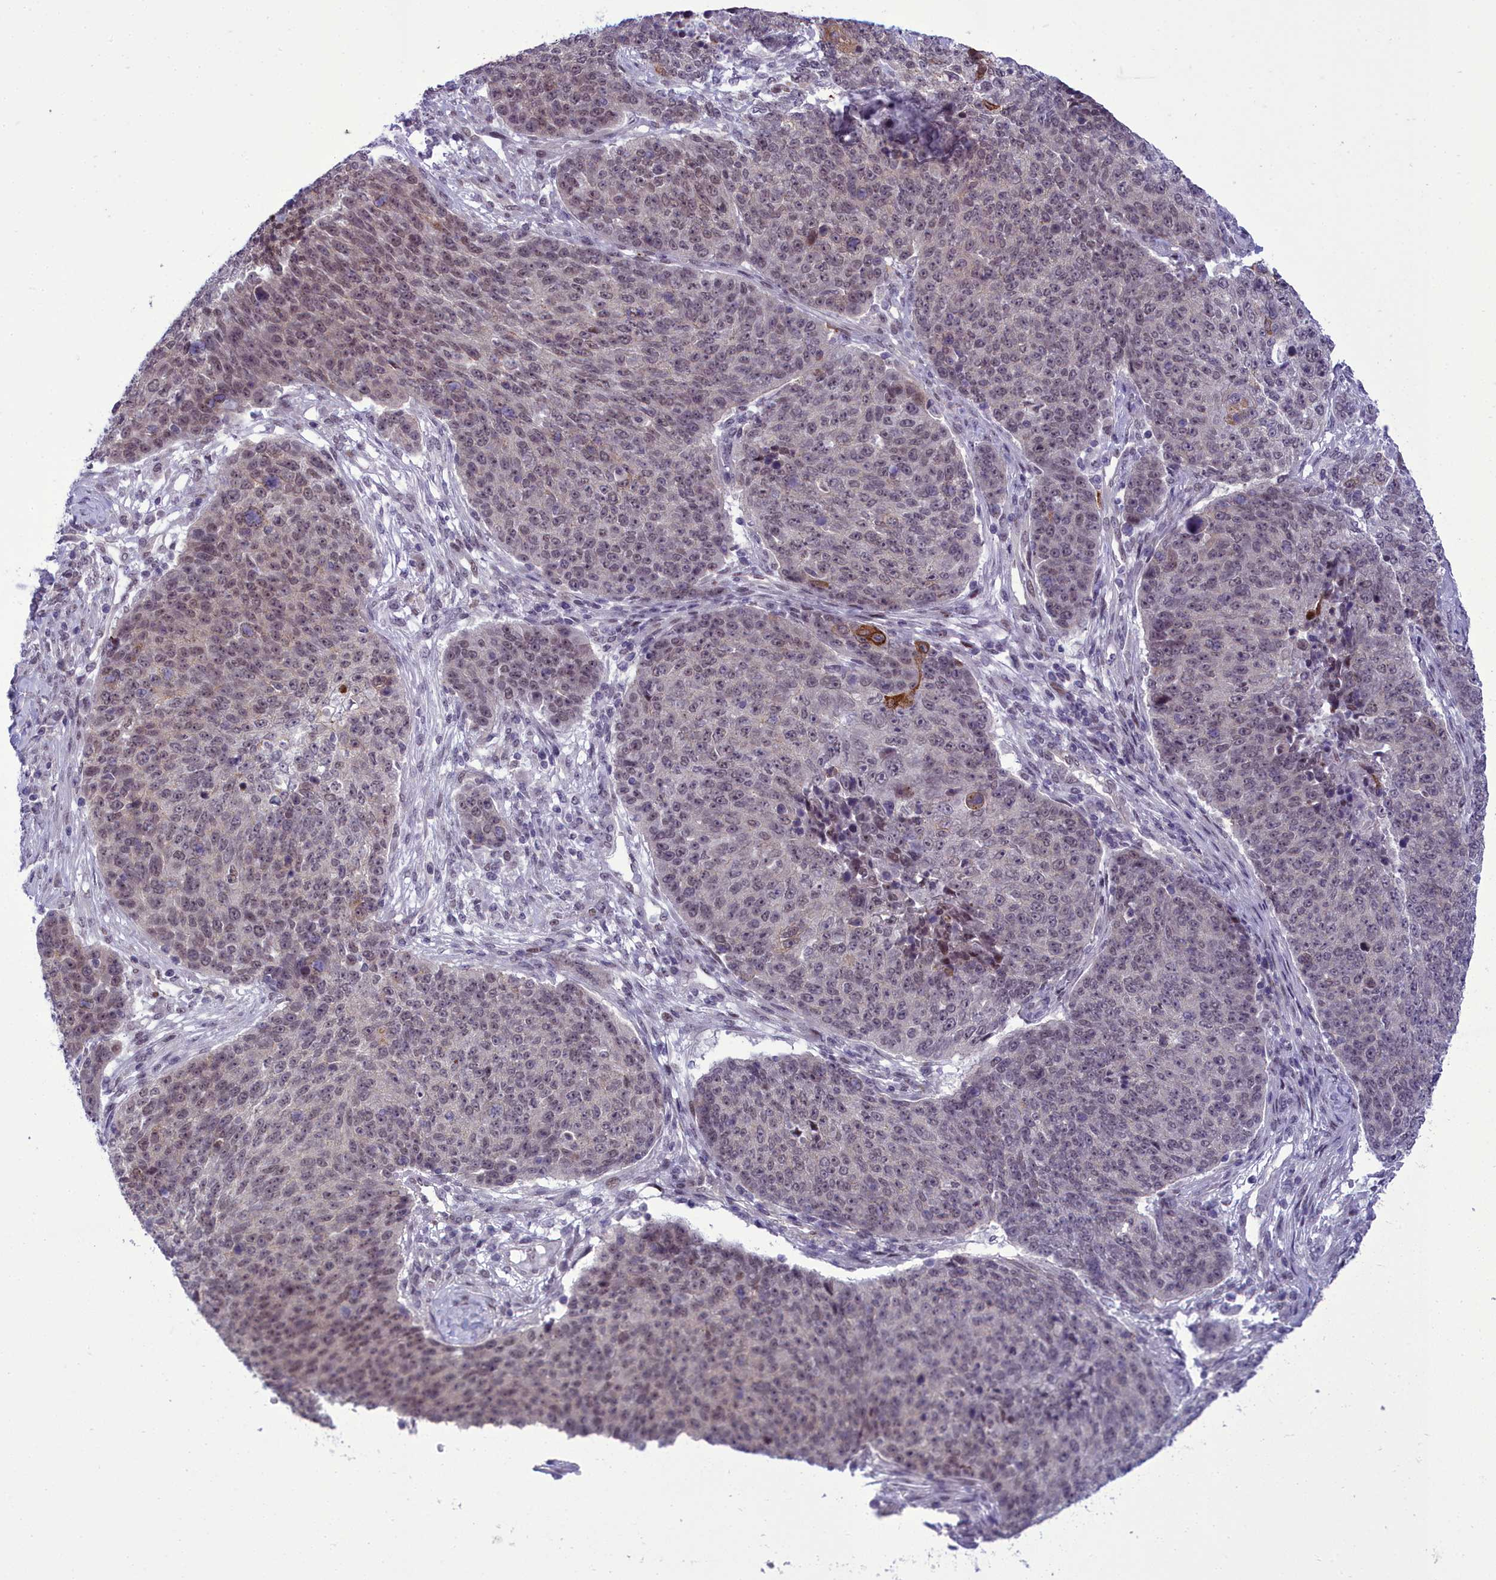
{"staining": {"intensity": "weak", "quantity": ">75%", "location": "nuclear"}, "tissue": "lung cancer", "cell_type": "Tumor cells", "image_type": "cancer", "snomed": [{"axis": "morphology", "description": "Normal tissue, NOS"}, {"axis": "morphology", "description": "Squamous cell carcinoma, NOS"}, {"axis": "topography", "description": "Lymph node"}, {"axis": "topography", "description": "Lung"}], "caption": "Immunohistochemical staining of squamous cell carcinoma (lung) exhibits low levels of weak nuclear protein positivity in about >75% of tumor cells.", "gene": "CEACAM19", "patient": {"sex": "male", "age": 66}}